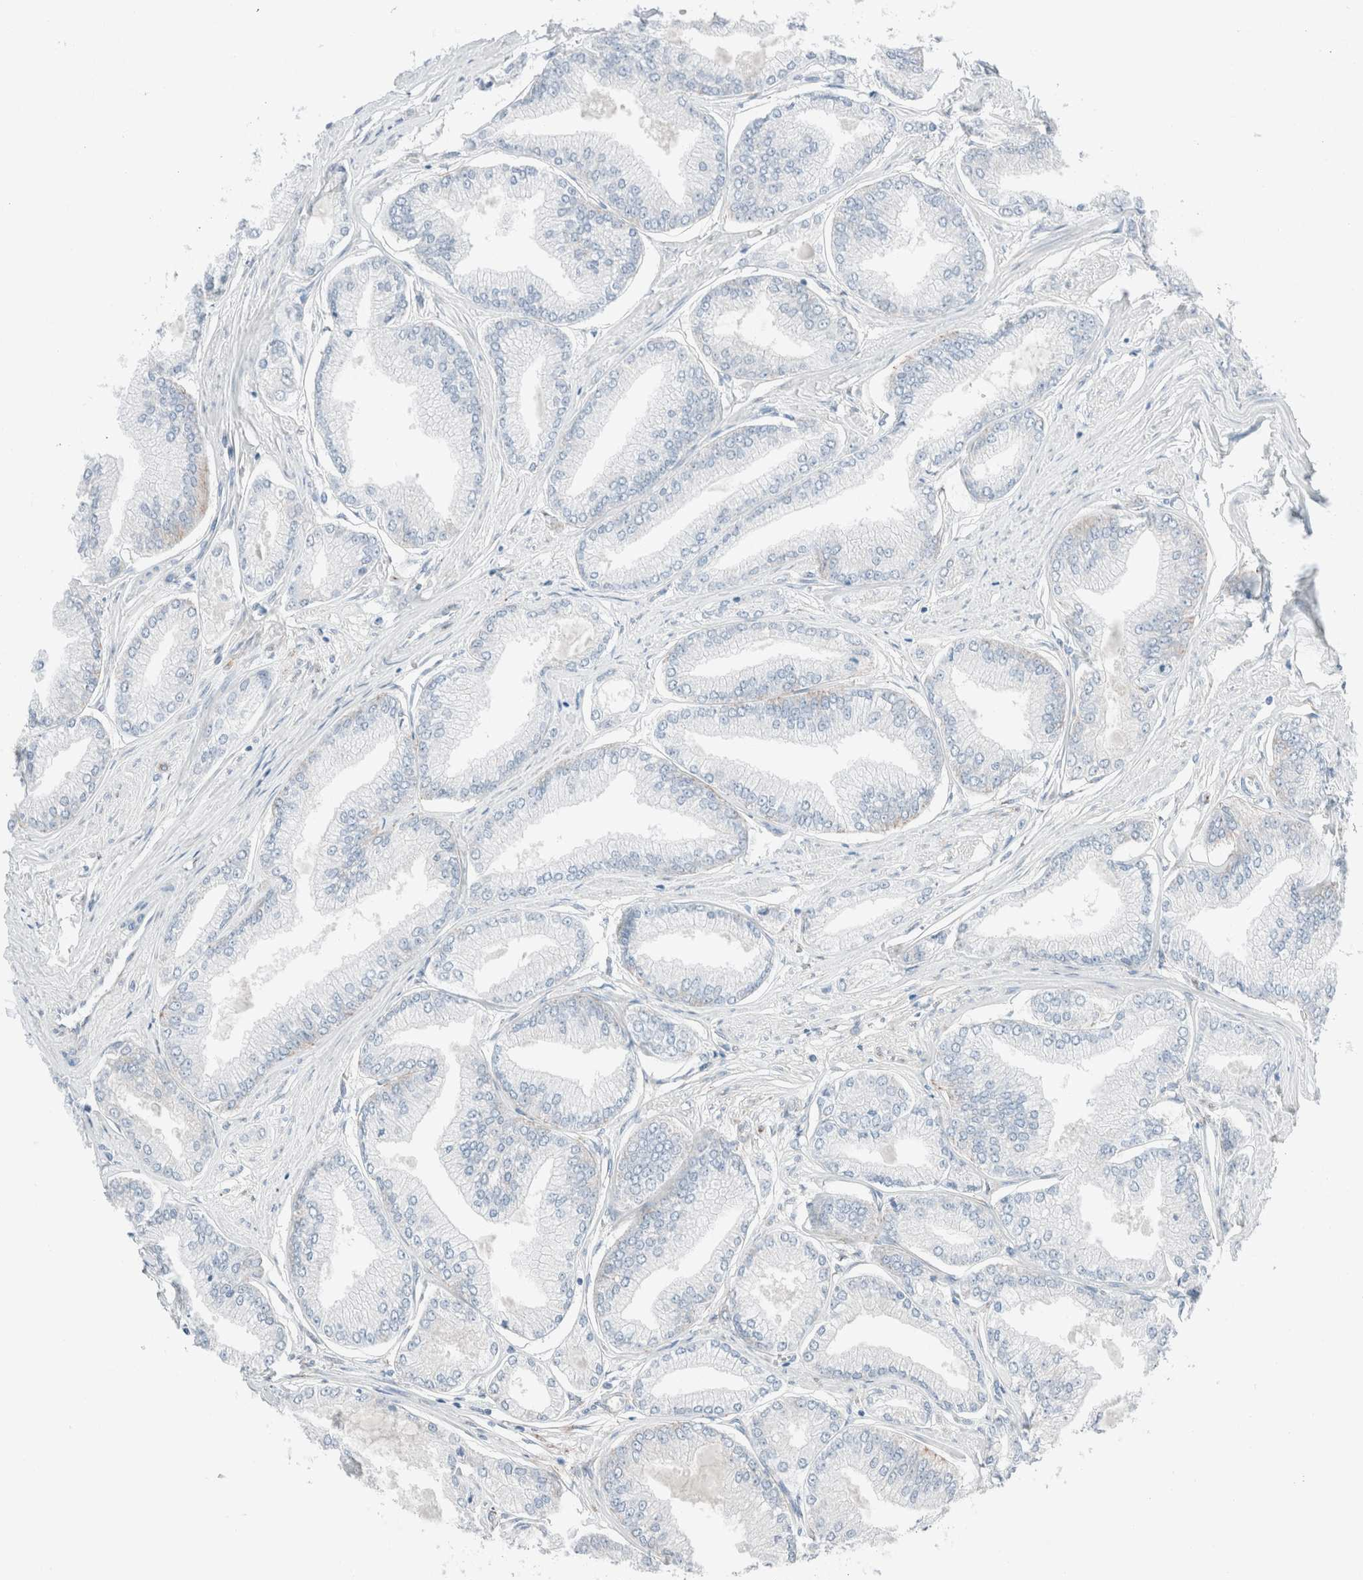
{"staining": {"intensity": "negative", "quantity": "none", "location": "none"}, "tissue": "prostate cancer", "cell_type": "Tumor cells", "image_type": "cancer", "snomed": [{"axis": "morphology", "description": "Adenocarcinoma, Low grade"}, {"axis": "topography", "description": "Prostate"}], "caption": "High magnification brightfield microscopy of prostate cancer (adenocarcinoma (low-grade)) stained with DAB (3,3'-diaminobenzidine) (brown) and counterstained with hematoxylin (blue): tumor cells show no significant positivity.", "gene": "CASC3", "patient": {"sex": "male", "age": 52}}